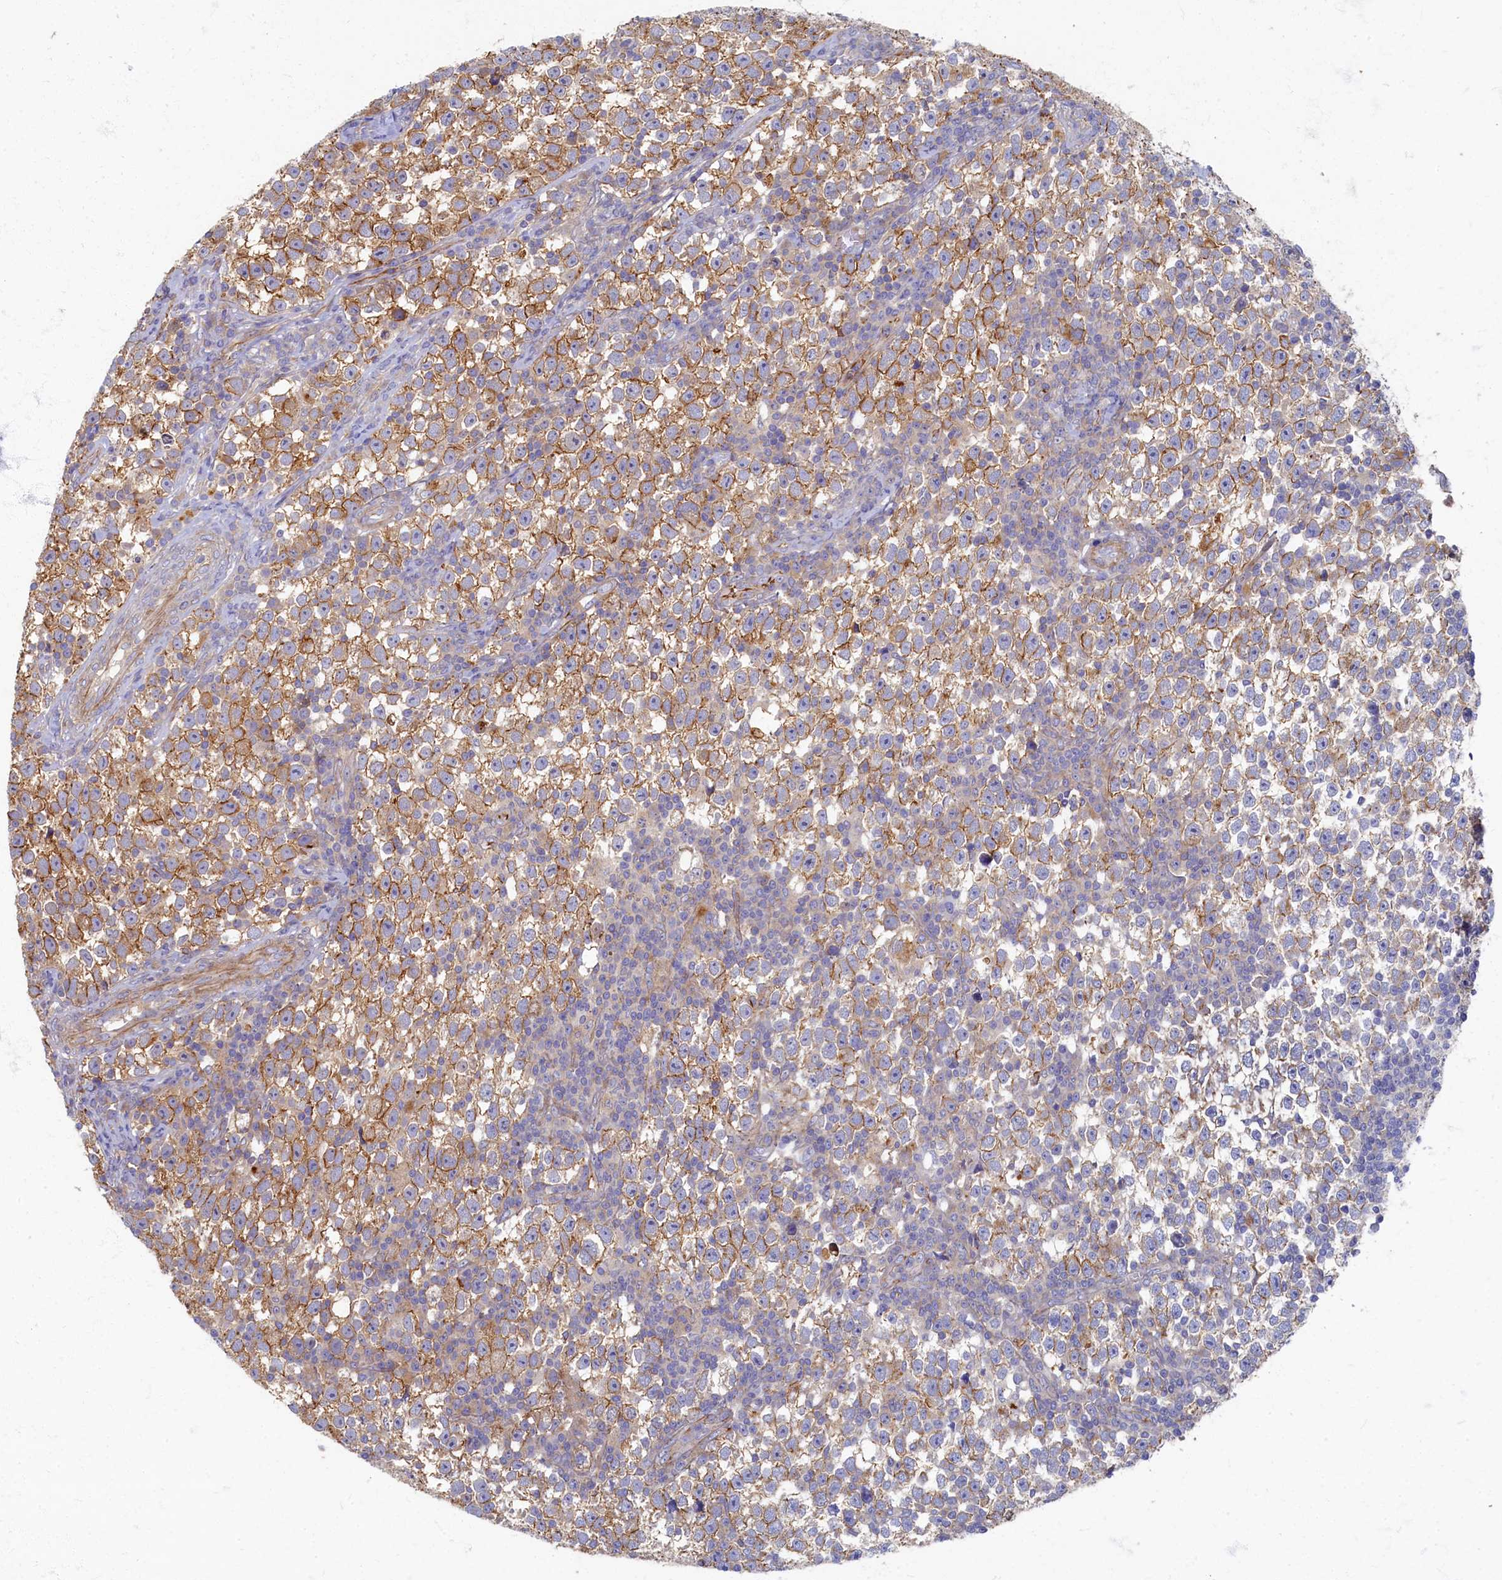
{"staining": {"intensity": "moderate", "quantity": ">75%", "location": "cytoplasmic/membranous"}, "tissue": "testis cancer", "cell_type": "Tumor cells", "image_type": "cancer", "snomed": [{"axis": "morphology", "description": "Normal tissue, NOS"}, {"axis": "morphology", "description": "Seminoma, NOS"}, {"axis": "topography", "description": "Testis"}], "caption": "IHC staining of testis cancer (seminoma), which demonstrates medium levels of moderate cytoplasmic/membranous positivity in approximately >75% of tumor cells indicating moderate cytoplasmic/membranous protein staining. The staining was performed using DAB (3,3'-diaminobenzidine) (brown) for protein detection and nuclei were counterstained in hematoxylin (blue).", "gene": "PSMG2", "patient": {"sex": "male", "age": 43}}